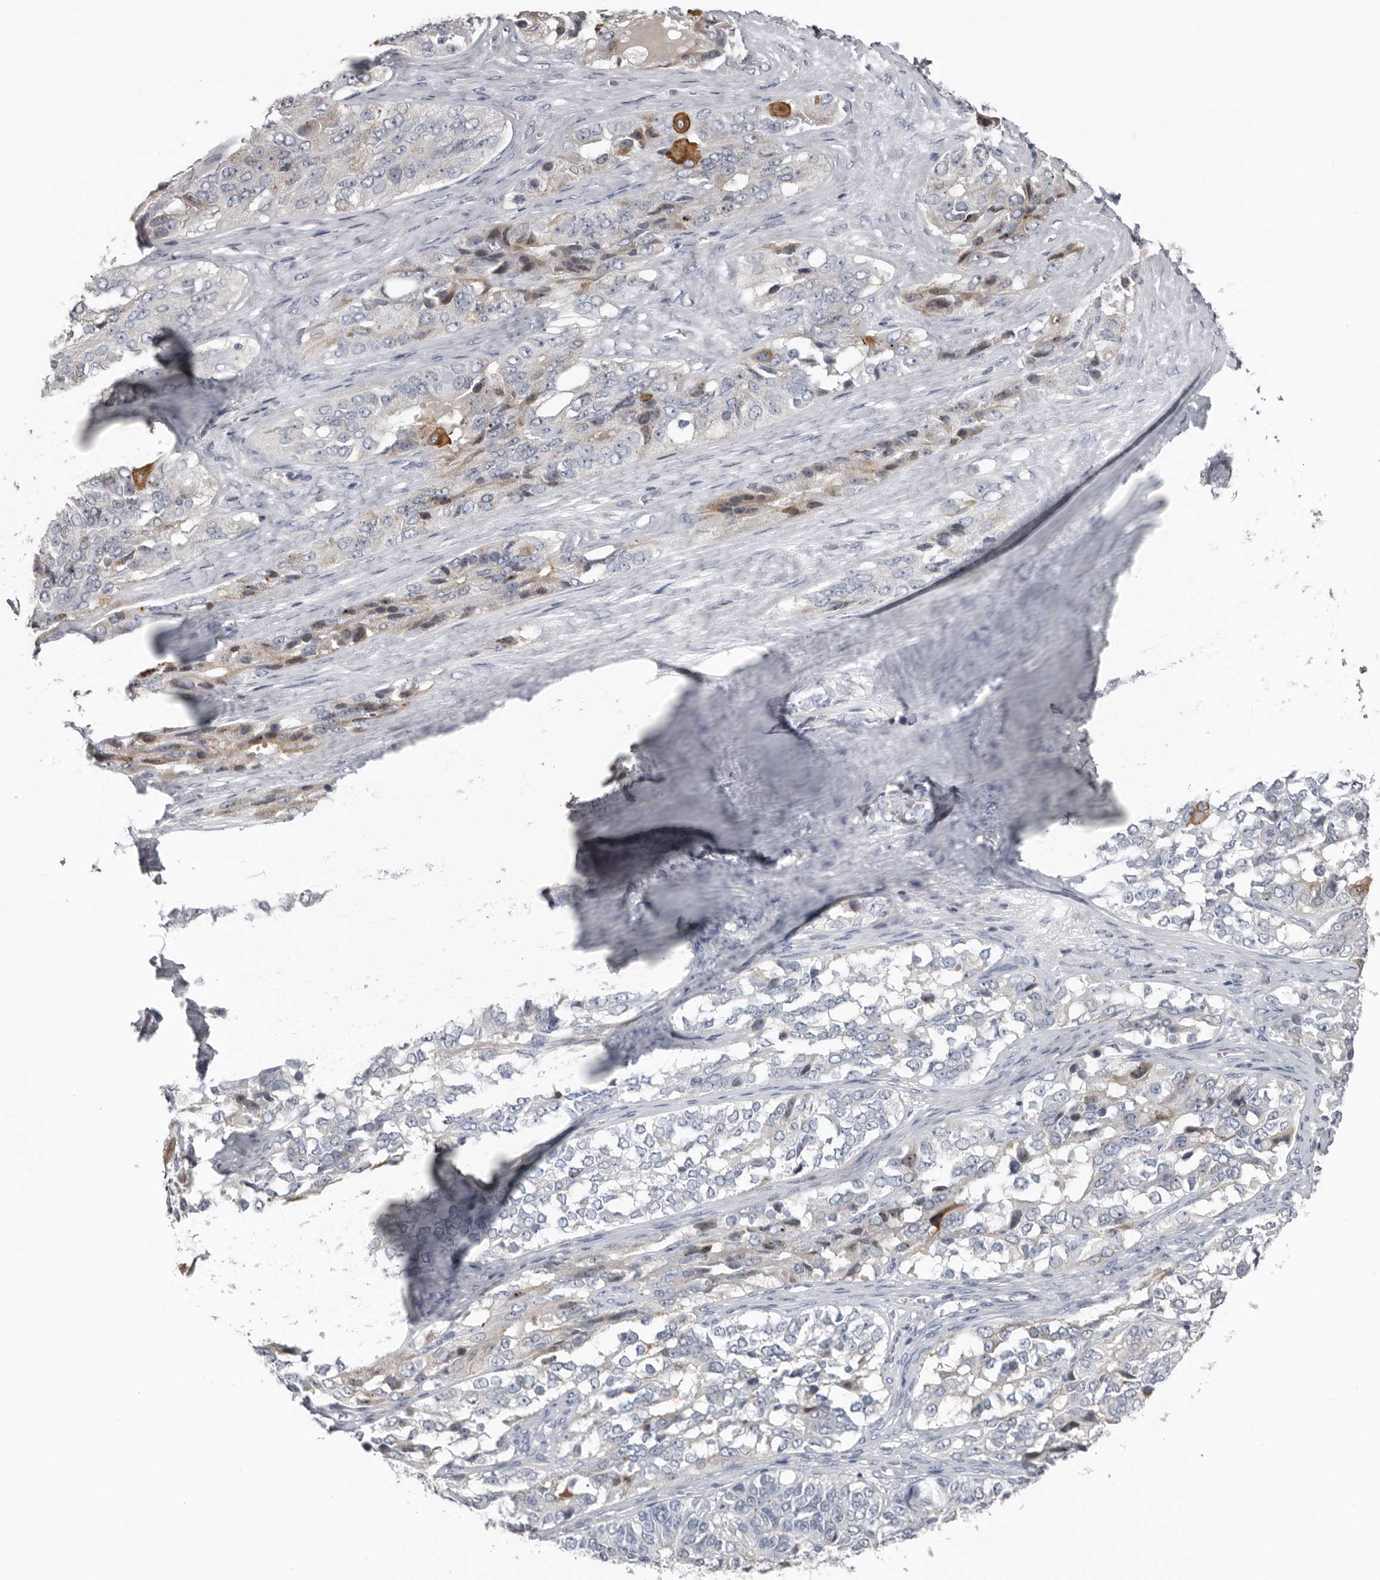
{"staining": {"intensity": "moderate", "quantity": "<25%", "location": "cytoplasmic/membranous"}, "tissue": "ovarian cancer", "cell_type": "Tumor cells", "image_type": "cancer", "snomed": [{"axis": "morphology", "description": "Carcinoma, endometroid"}, {"axis": "topography", "description": "Ovary"}], "caption": "This image displays IHC staining of endometroid carcinoma (ovarian), with low moderate cytoplasmic/membranous expression in about <25% of tumor cells.", "gene": "FABP7", "patient": {"sex": "female", "age": 51}}